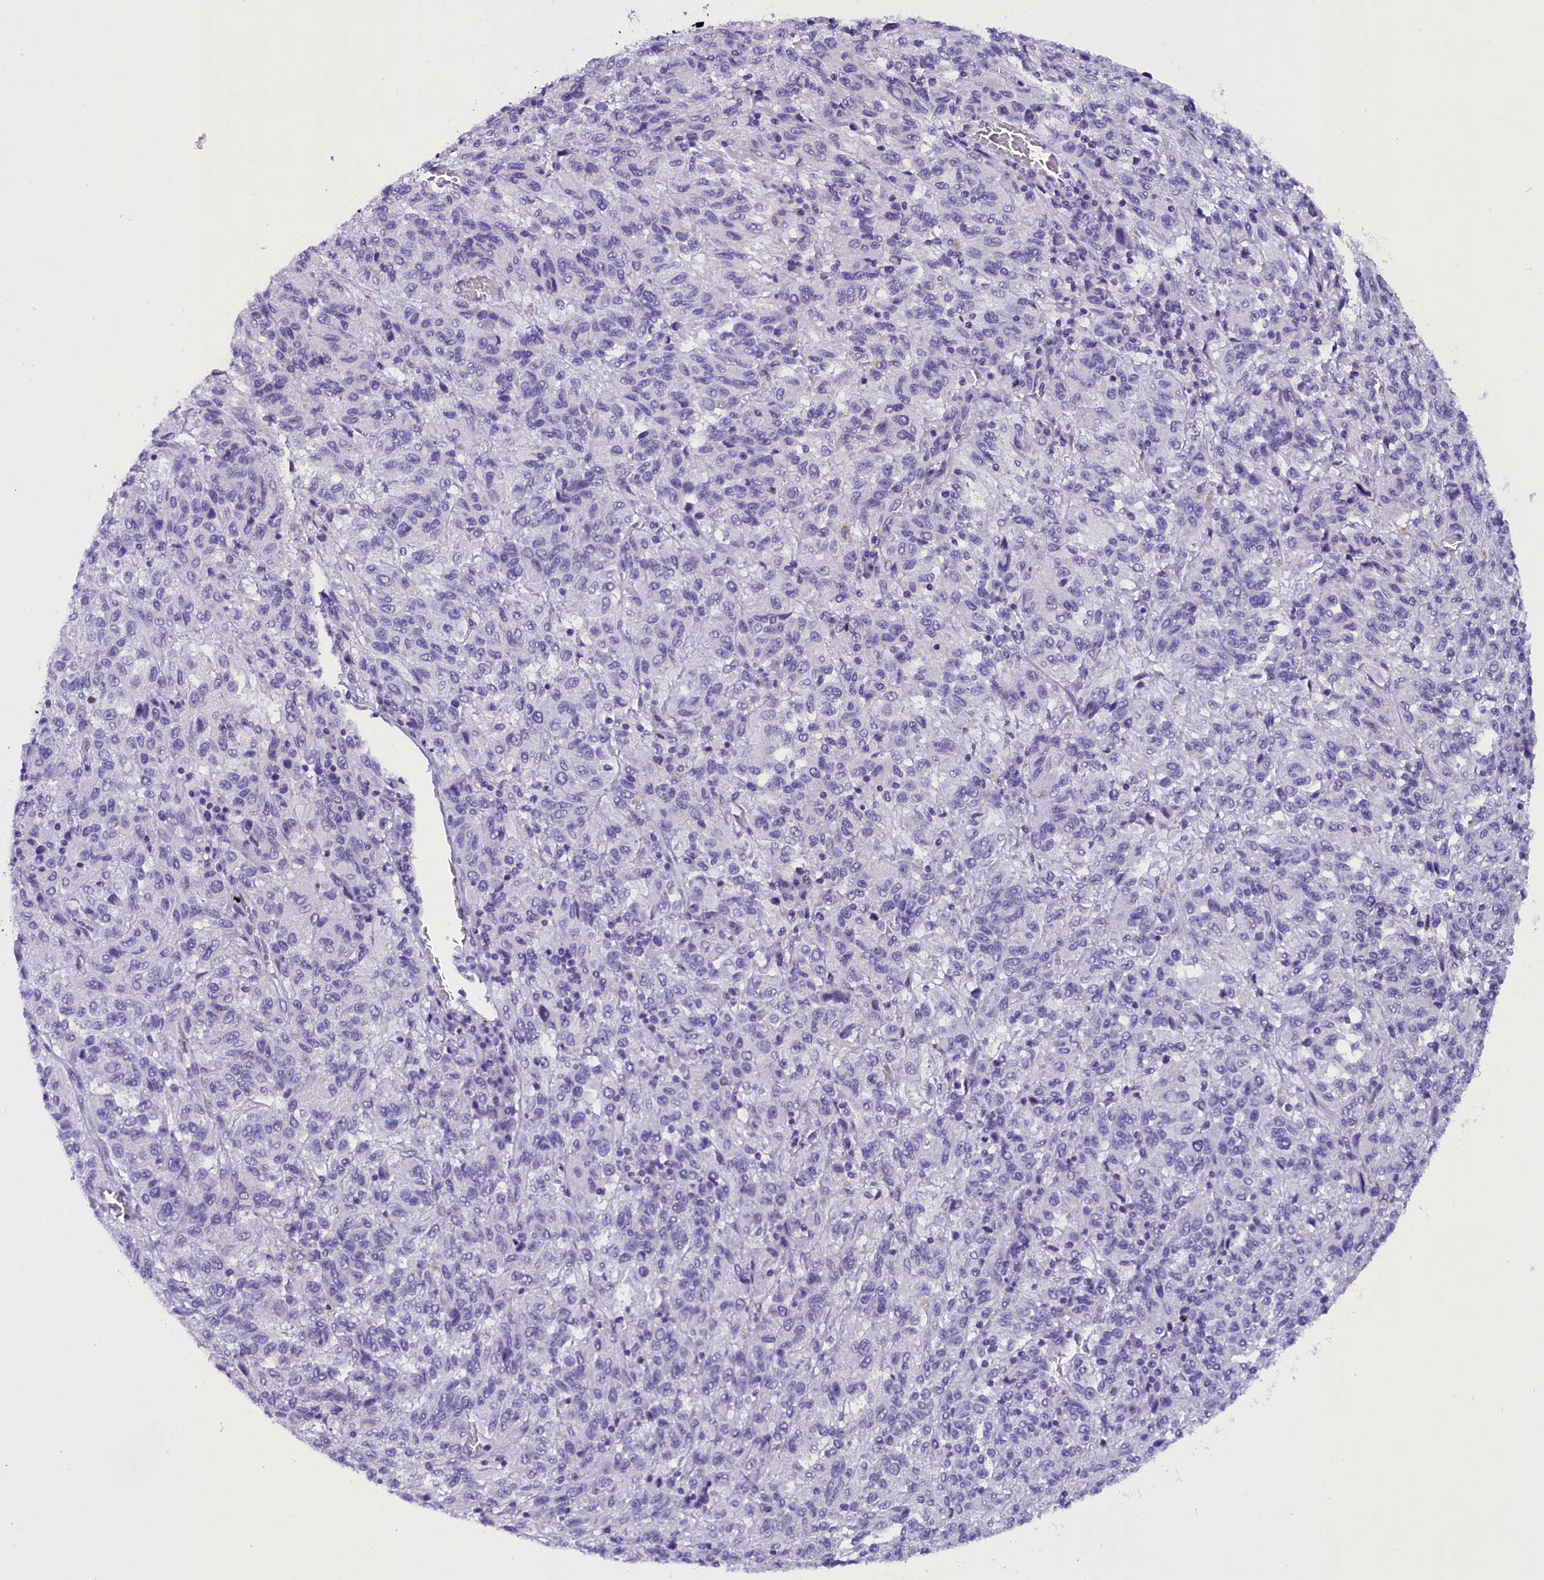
{"staining": {"intensity": "negative", "quantity": "none", "location": "none"}, "tissue": "melanoma", "cell_type": "Tumor cells", "image_type": "cancer", "snomed": [{"axis": "morphology", "description": "Malignant melanoma, Metastatic site"}, {"axis": "topography", "description": "Lung"}], "caption": "Histopathology image shows no significant protein positivity in tumor cells of malignant melanoma (metastatic site). Nuclei are stained in blue.", "gene": "ABAT", "patient": {"sex": "male", "age": 64}}